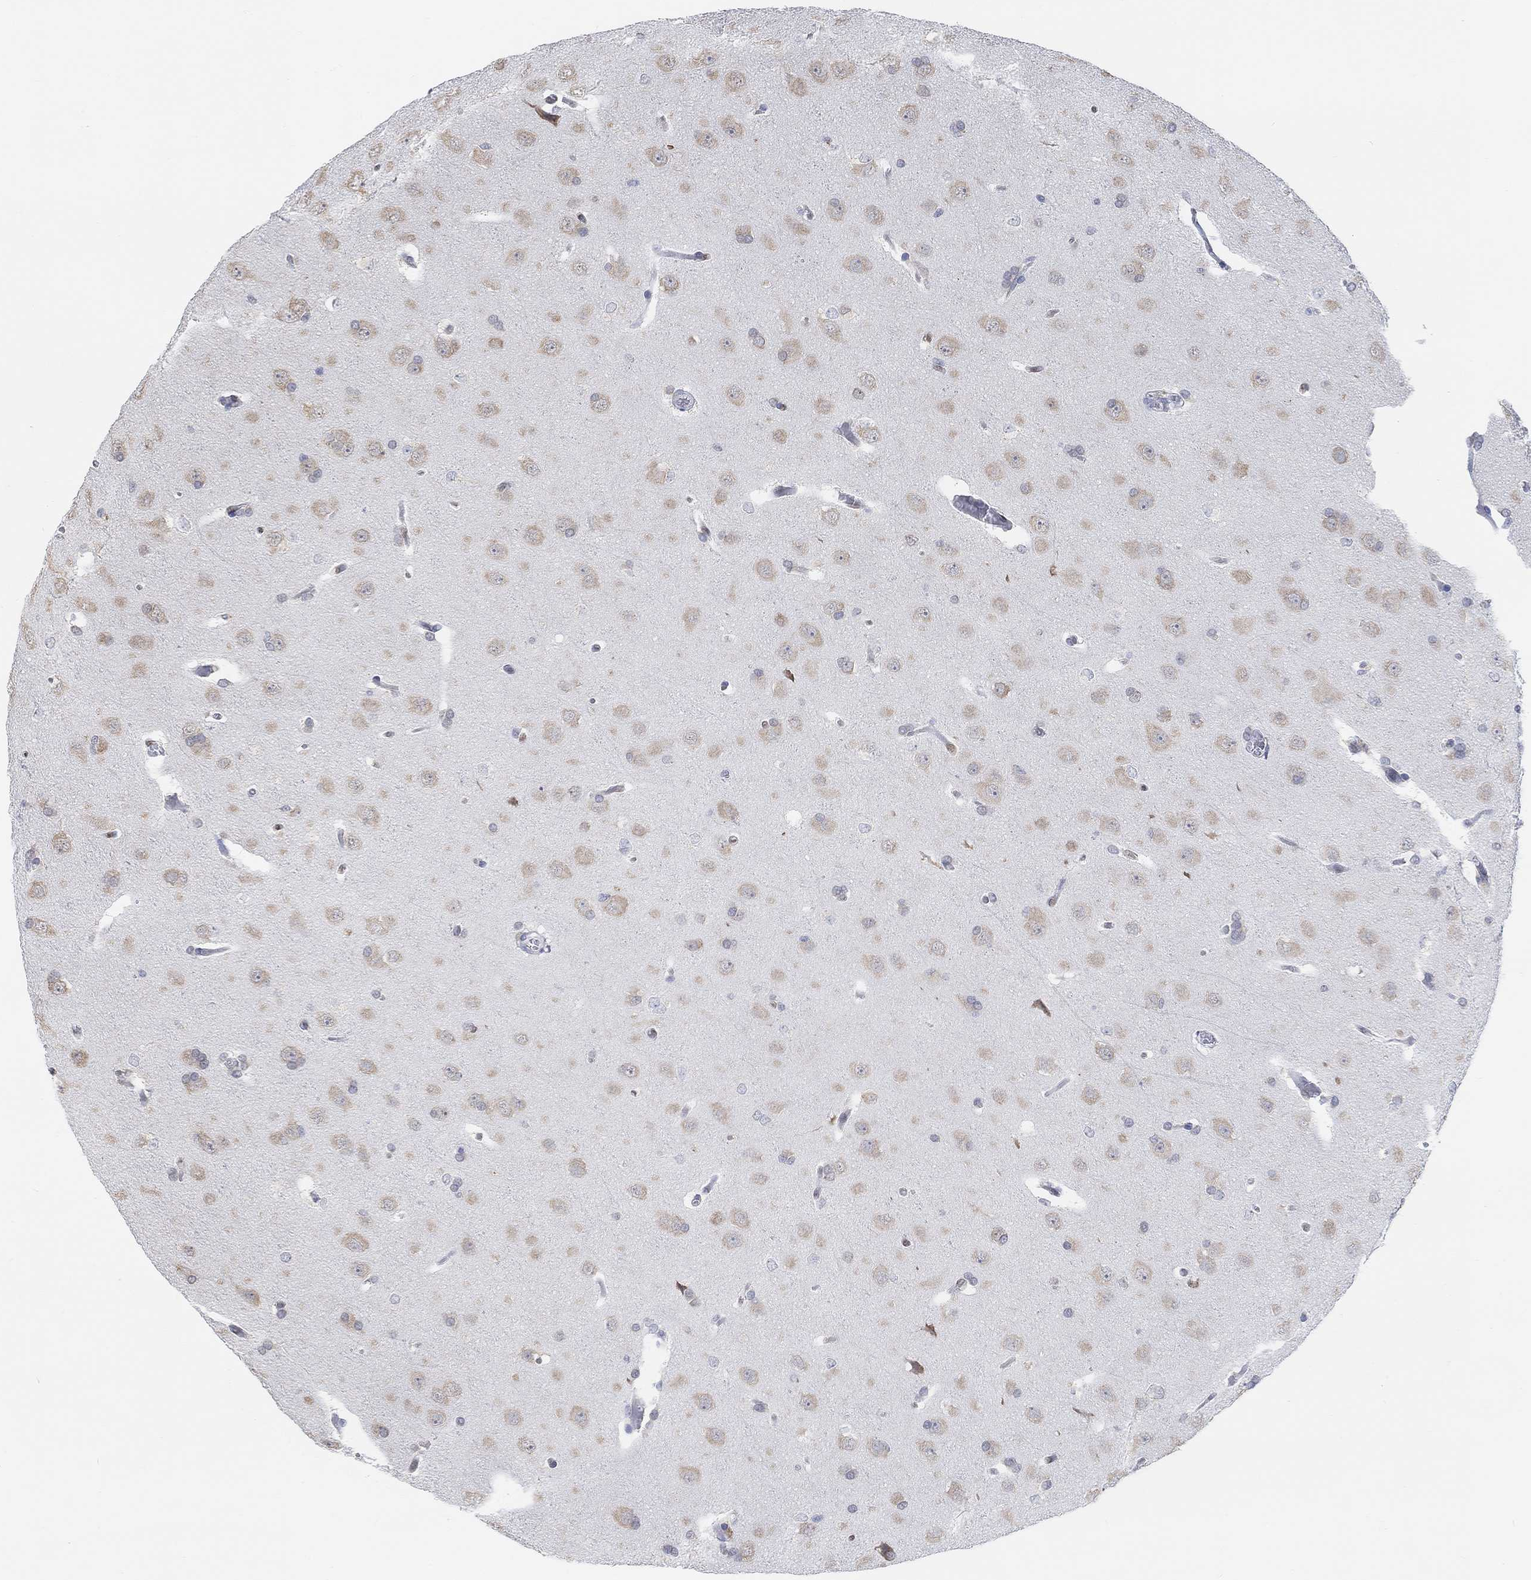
{"staining": {"intensity": "negative", "quantity": "none", "location": "none"}, "tissue": "glioma", "cell_type": "Tumor cells", "image_type": "cancer", "snomed": [{"axis": "morphology", "description": "Glioma, malignant, Low grade"}, {"axis": "topography", "description": "Brain"}], "caption": "IHC micrograph of neoplastic tissue: human glioma stained with DAB demonstrates no significant protein expression in tumor cells. (DAB (3,3'-diaminobenzidine) immunohistochemistry, high magnification).", "gene": "MUC1", "patient": {"sex": "female", "age": 32}}